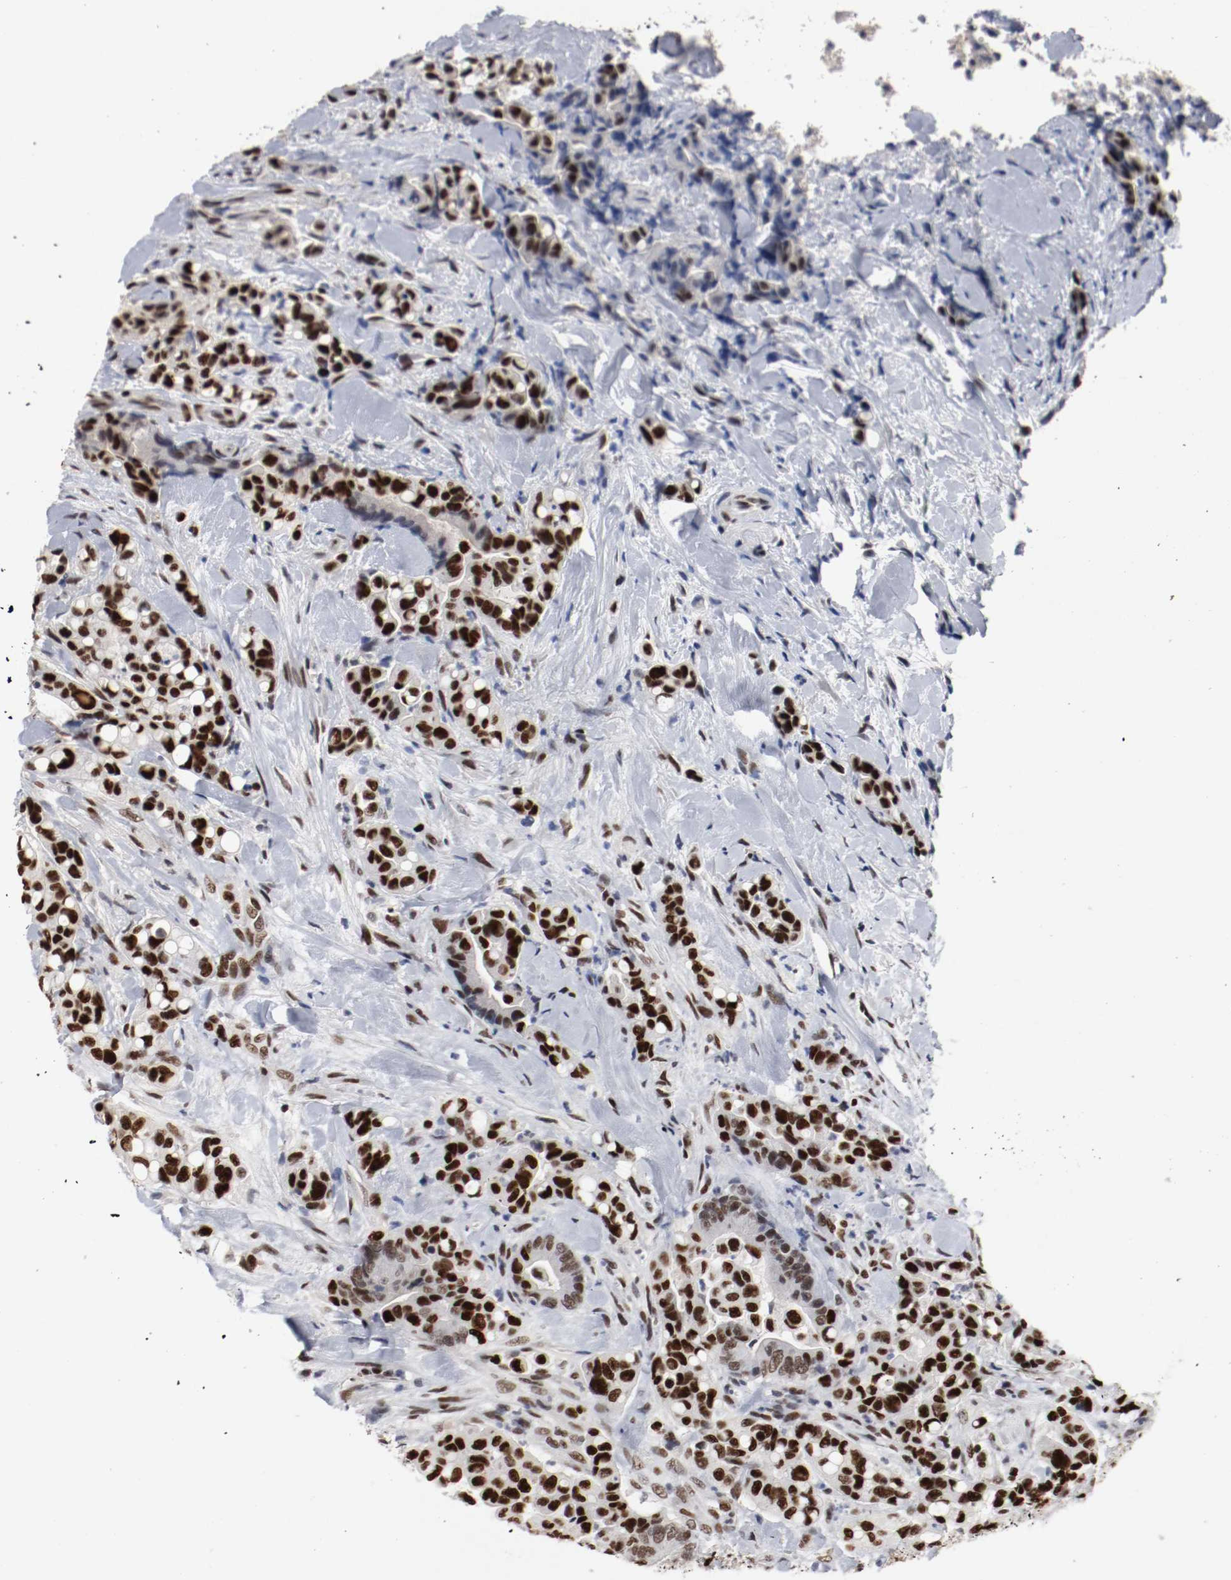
{"staining": {"intensity": "strong", "quantity": ">75%", "location": "nuclear"}, "tissue": "colorectal cancer", "cell_type": "Tumor cells", "image_type": "cancer", "snomed": [{"axis": "morphology", "description": "Normal tissue, NOS"}, {"axis": "morphology", "description": "Adenocarcinoma, NOS"}, {"axis": "topography", "description": "Colon"}], "caption": "High-magnification brightfield microscopy of adenocarcinoma (colorectal) stained with DAB (3,3'-diaminobenzidine) (brown) and counterstained with hematoxylin (blue). tumor cells exhibit strong nuclear positivity is appreciated in approximately>75% of cells.", "gene": "MEF2D", "patient": {"sex": "male", "age": 82}}